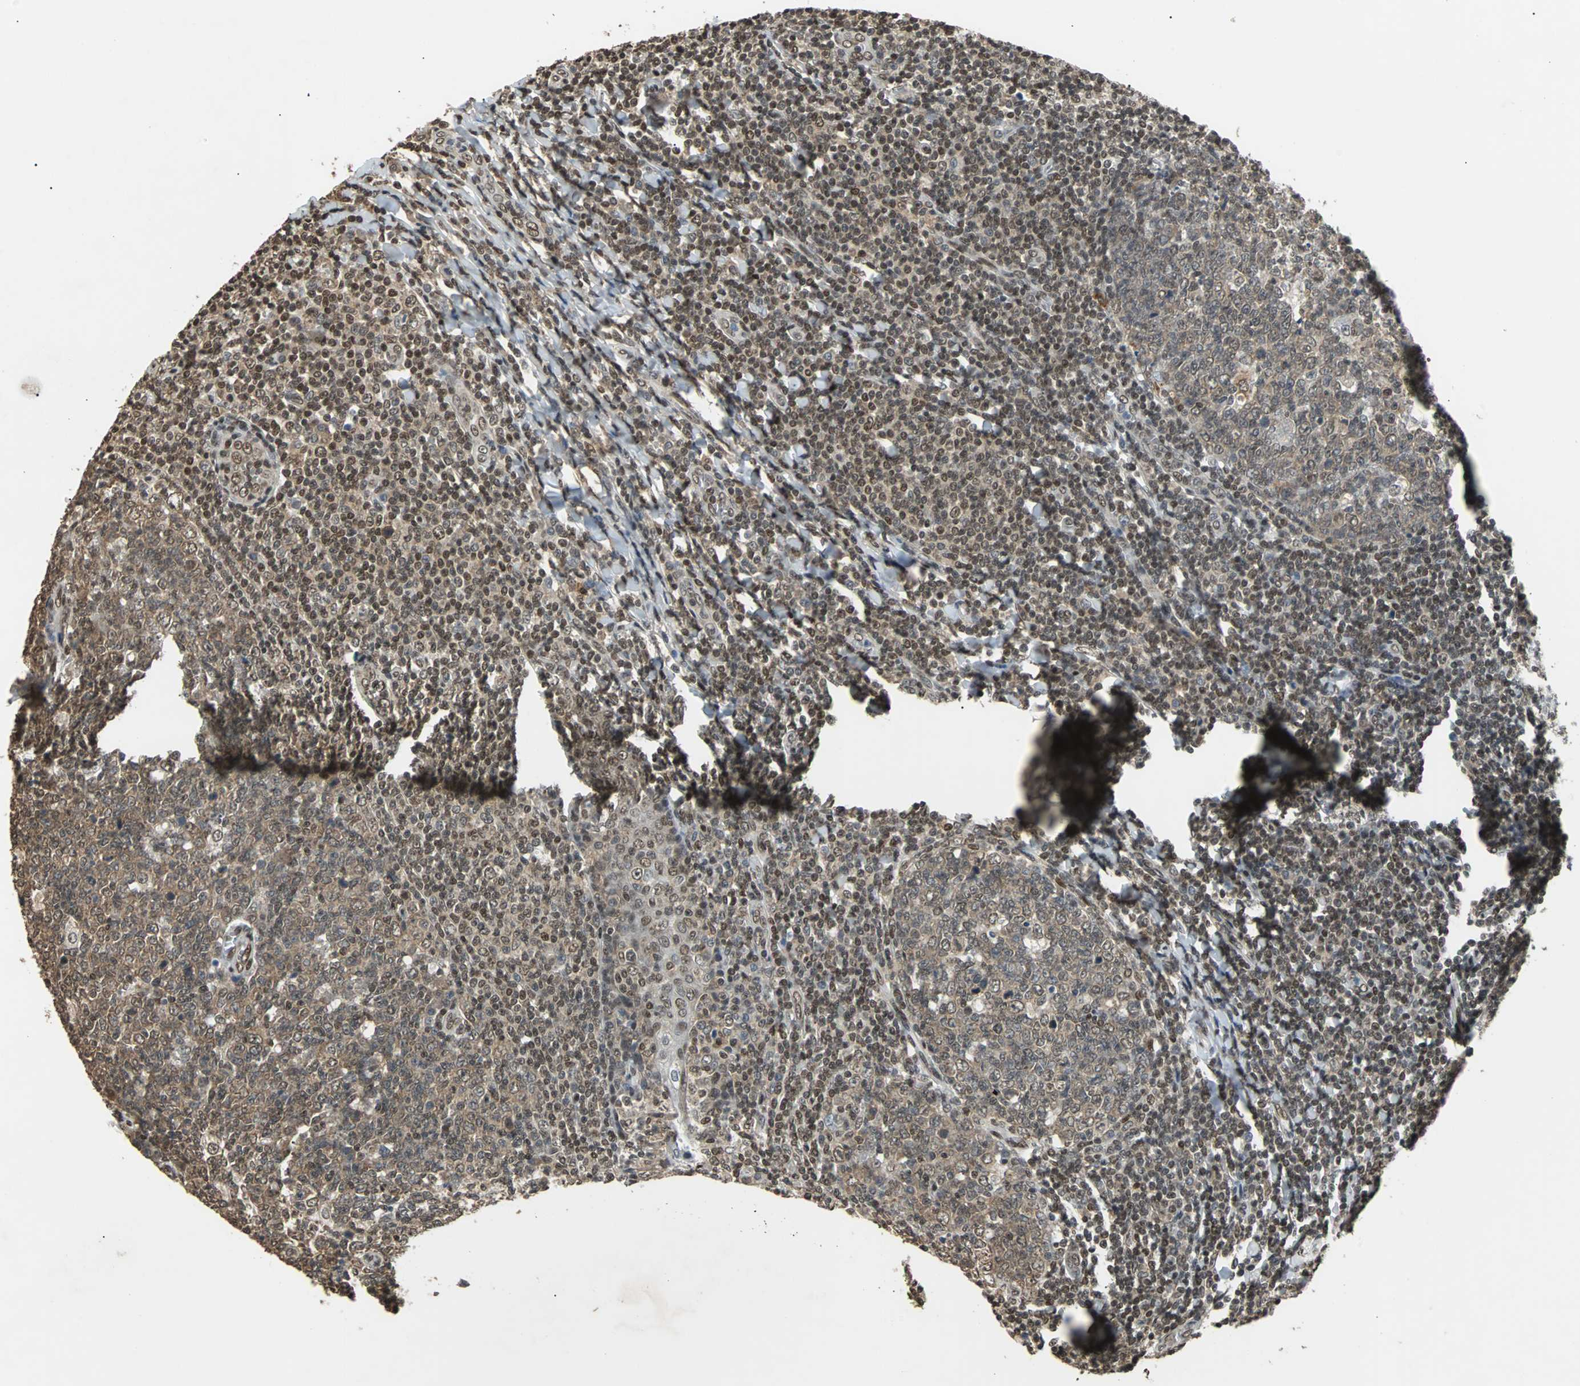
{"staining": {"intensity": "weak", "quantity": ">75%", "location": "cytoplasmic/membranous"}, "tissue": "tonsil", "cell_type": "Germinal center cells", "image_type": "normal", "snomed": [{"axis": "morphology", "description": "Normal tissue, NOS"}, {"axis": "topography", "description": "Tonsil"}], "caption": "A low amount of weak cytoplasmic/membranous expression is seen in approximately >75% of germinal center cells in unremarkable tonsil.", "gene": "PHC1", "patient": {"sex": "male", "age": 31}}